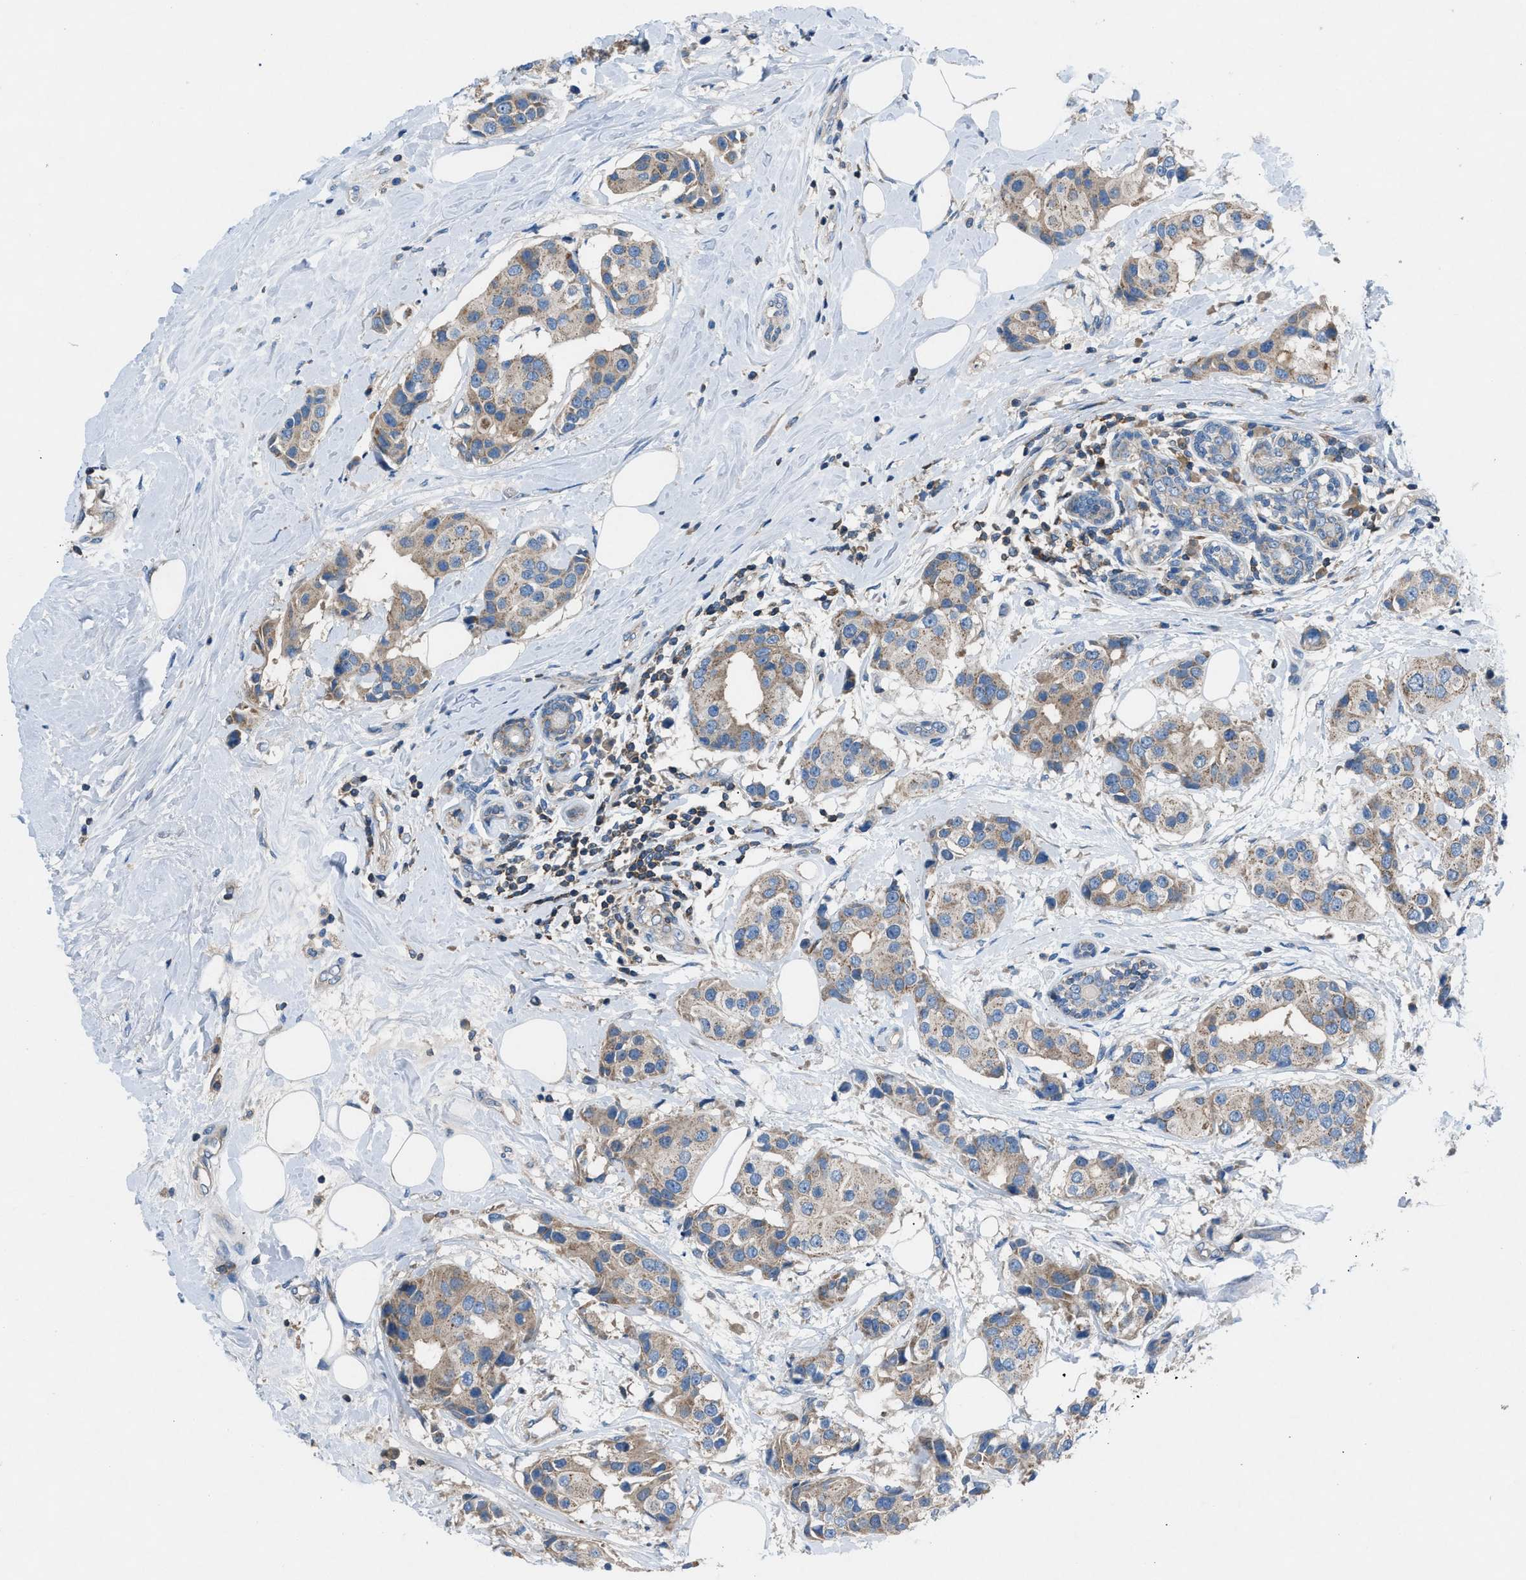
{"staining": {"intensity": "weak", "quantity": ">75%", "location": "cytoplasmic/membranous"}, "tissue": "breast cancer", "cell_type": "Tumor cells", "image_type": "cancer", "snomed": [{"axis": "morphology", "description": "Normal tissue, NOS"}, {"axis": "morphology", "description": "Duct carcinoma"}, {"axis": "topography", "description": "Breast"}], "caption": "High-power microscopy captured an immunohistochemistry (IHC) image of breast intraductal carcinoma, revealing weak cytoplasmic/membranous positivity in about >75% of tumor cells.", "gene": "GRK6", "patient": {"sex": "female", "age": 39}}